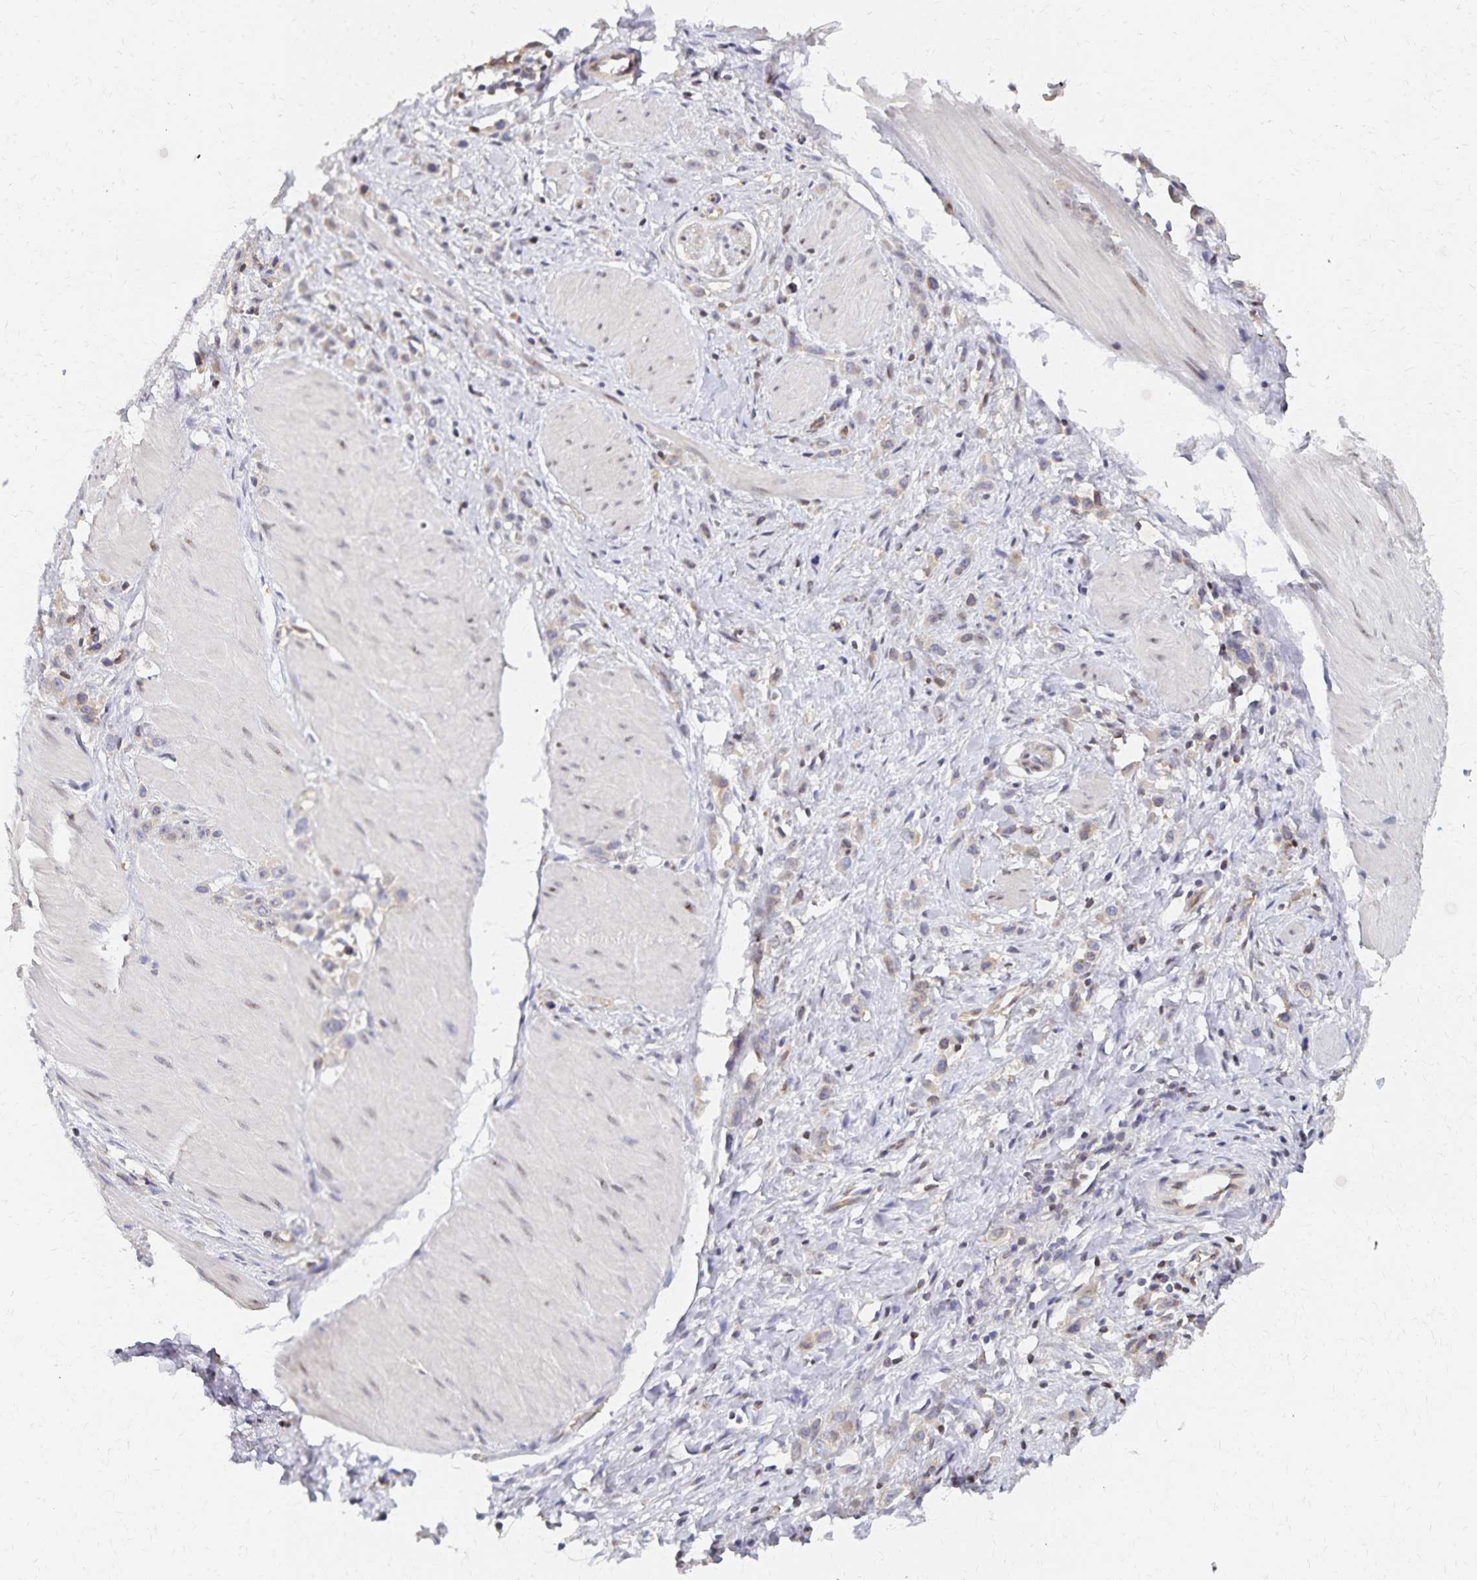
{"staining": {"intensity": "negative", "quantity": "none", "location": "none"}, "tissue": "stomach cancer", "cell_type": "Tumor cells", "image_type": "cancer", "snomed": [{"axis": "morphology", "description": "Adenocarcinoma, NOS"}, {"axis": "topography", "description": "Stomach"}], "caption": "High power microscopy histopathology image of an immunohistochemistry photomicrograph of adenocarcinoma (stomach), revealing no significant positivity in tumor cells. (DAB (3,3'-diaminobenzidine) immunohistochemistry (IHC), high magnification).", "gene": "RAB9B", "patient": {"sex": "male", "age": 47}}